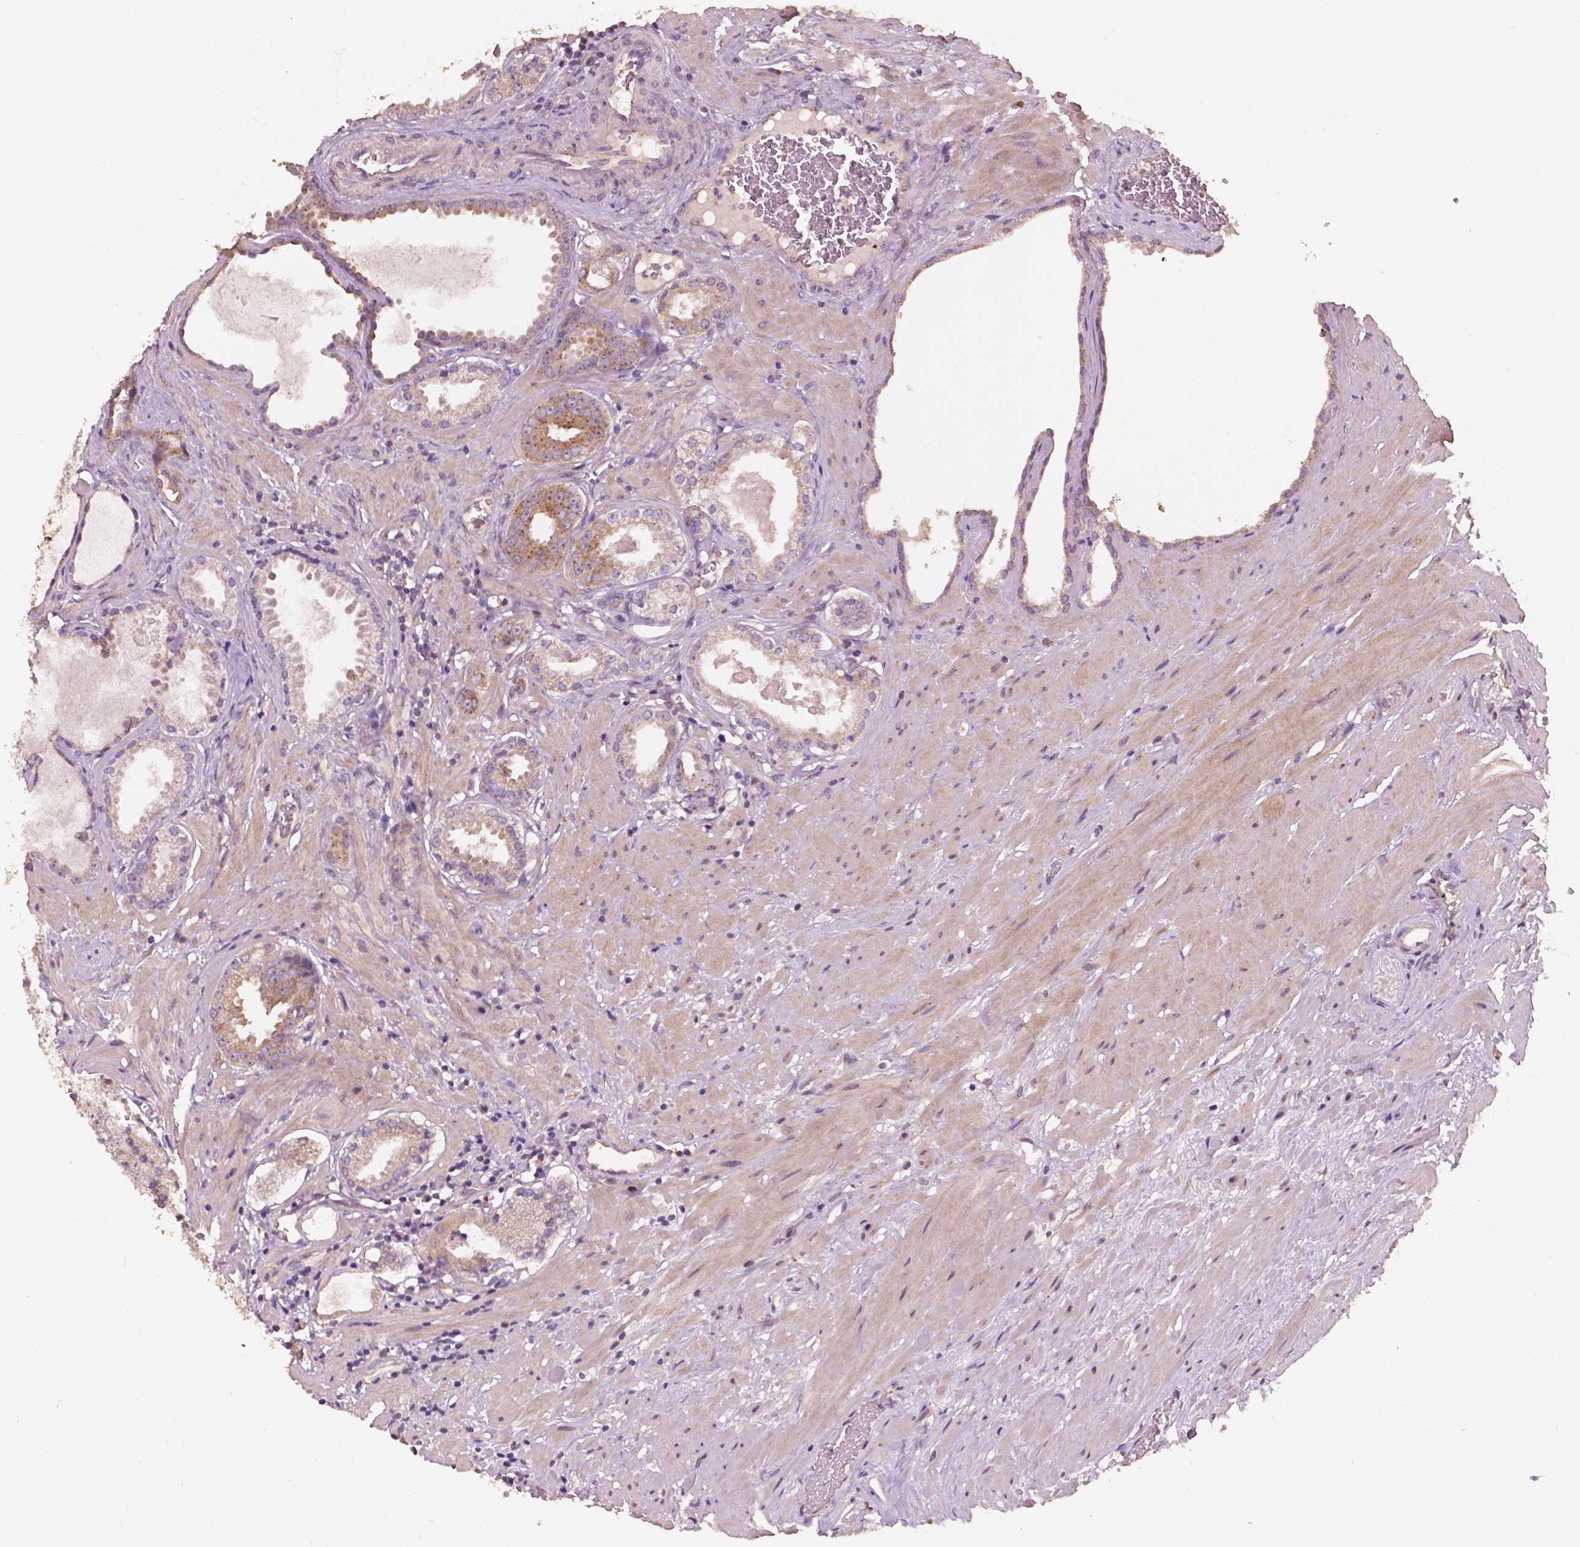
{"staining": {"intensity": "moderate", "quantity": "<25%", "location": "cytoplasmic/membranous"}, "tissue": "prostate cancer", "cell_type": "Tumor cells", "image_type": "cancer", "snomed": [{"axis": "morphology", "description": "Adenocarcinoma, NOS"}, {"axis": "morphology", "description": "Adenocarcinoma, Low grade"}, {"axis": "topography", "description": "Prostate"}], "caption": "High-magnification brightfield microscopy of prostate adenocarcinoma stained with DAB (brown) and counterstained with hematoxylin (blue). tumor cells exhibit moderate cytoplasmic/membranous staining is identified in about<25% of cells. (Brightfield microscopy of DAB IHC at high magnification).", "gene": "CHPT1", "patient": {"sex": "male", "age": 64}}